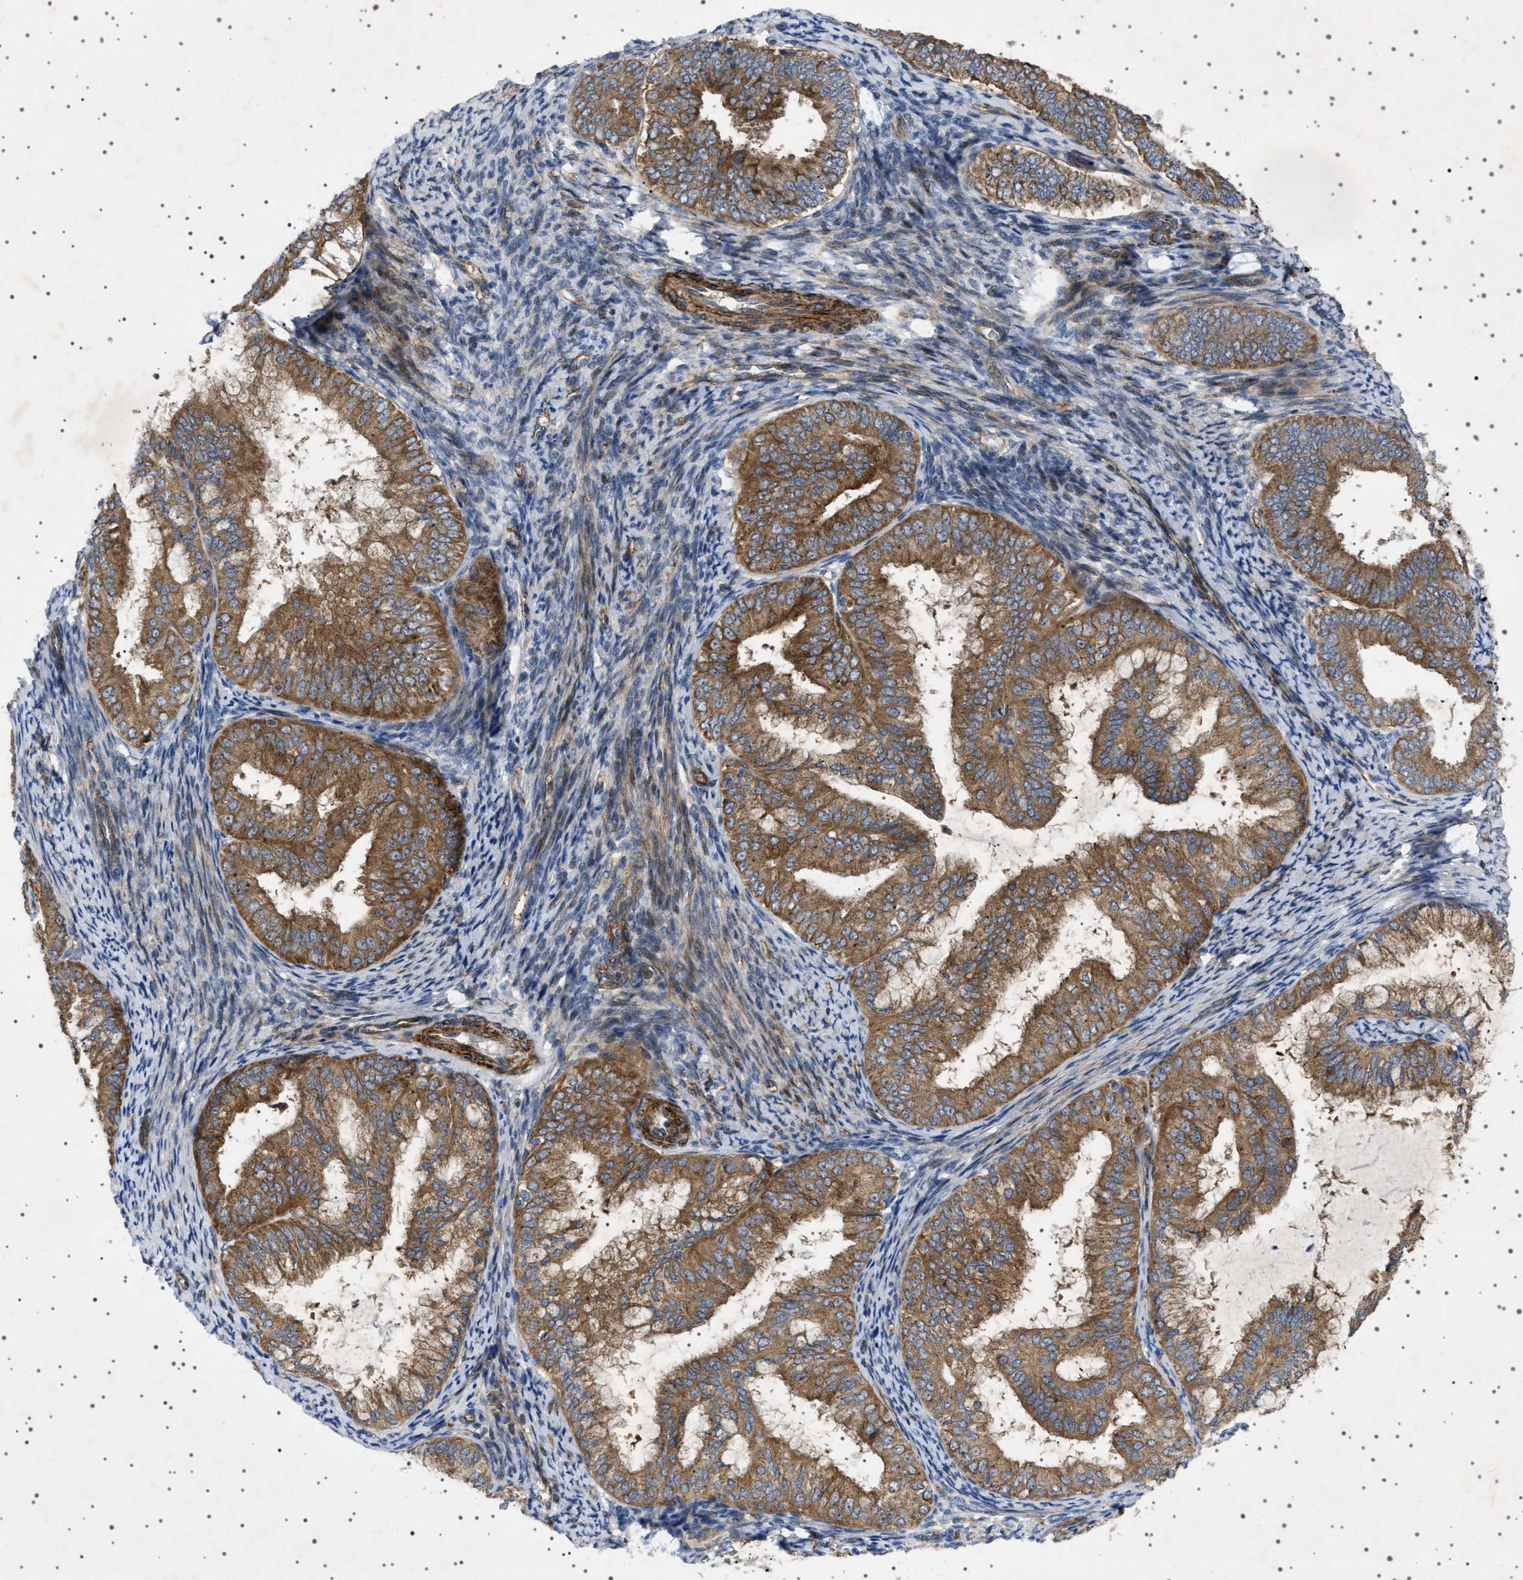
{"staining": {"intensity": "strong", "quantity": ">75%", "location": "cytoplasmic/membranous"}, "tissue": "endometrial cancer", "cell_type": "Tumor cells", "image_type": "cancer", "snomed": [{"axis": "morphology", "description": "Adenocarcinoma, NOS"}, {"axis": "topography", "description": "Endometrium"}], "caption": "A micrograph showing strong cytoplasmic/membranous expression in about >75% of tumor cells in adenocarcinoma (endometrial), as visualized by brown immunohistochemical staining.", "gene": "CCDC186", "patient": {"sex": "female", "age": 63}}